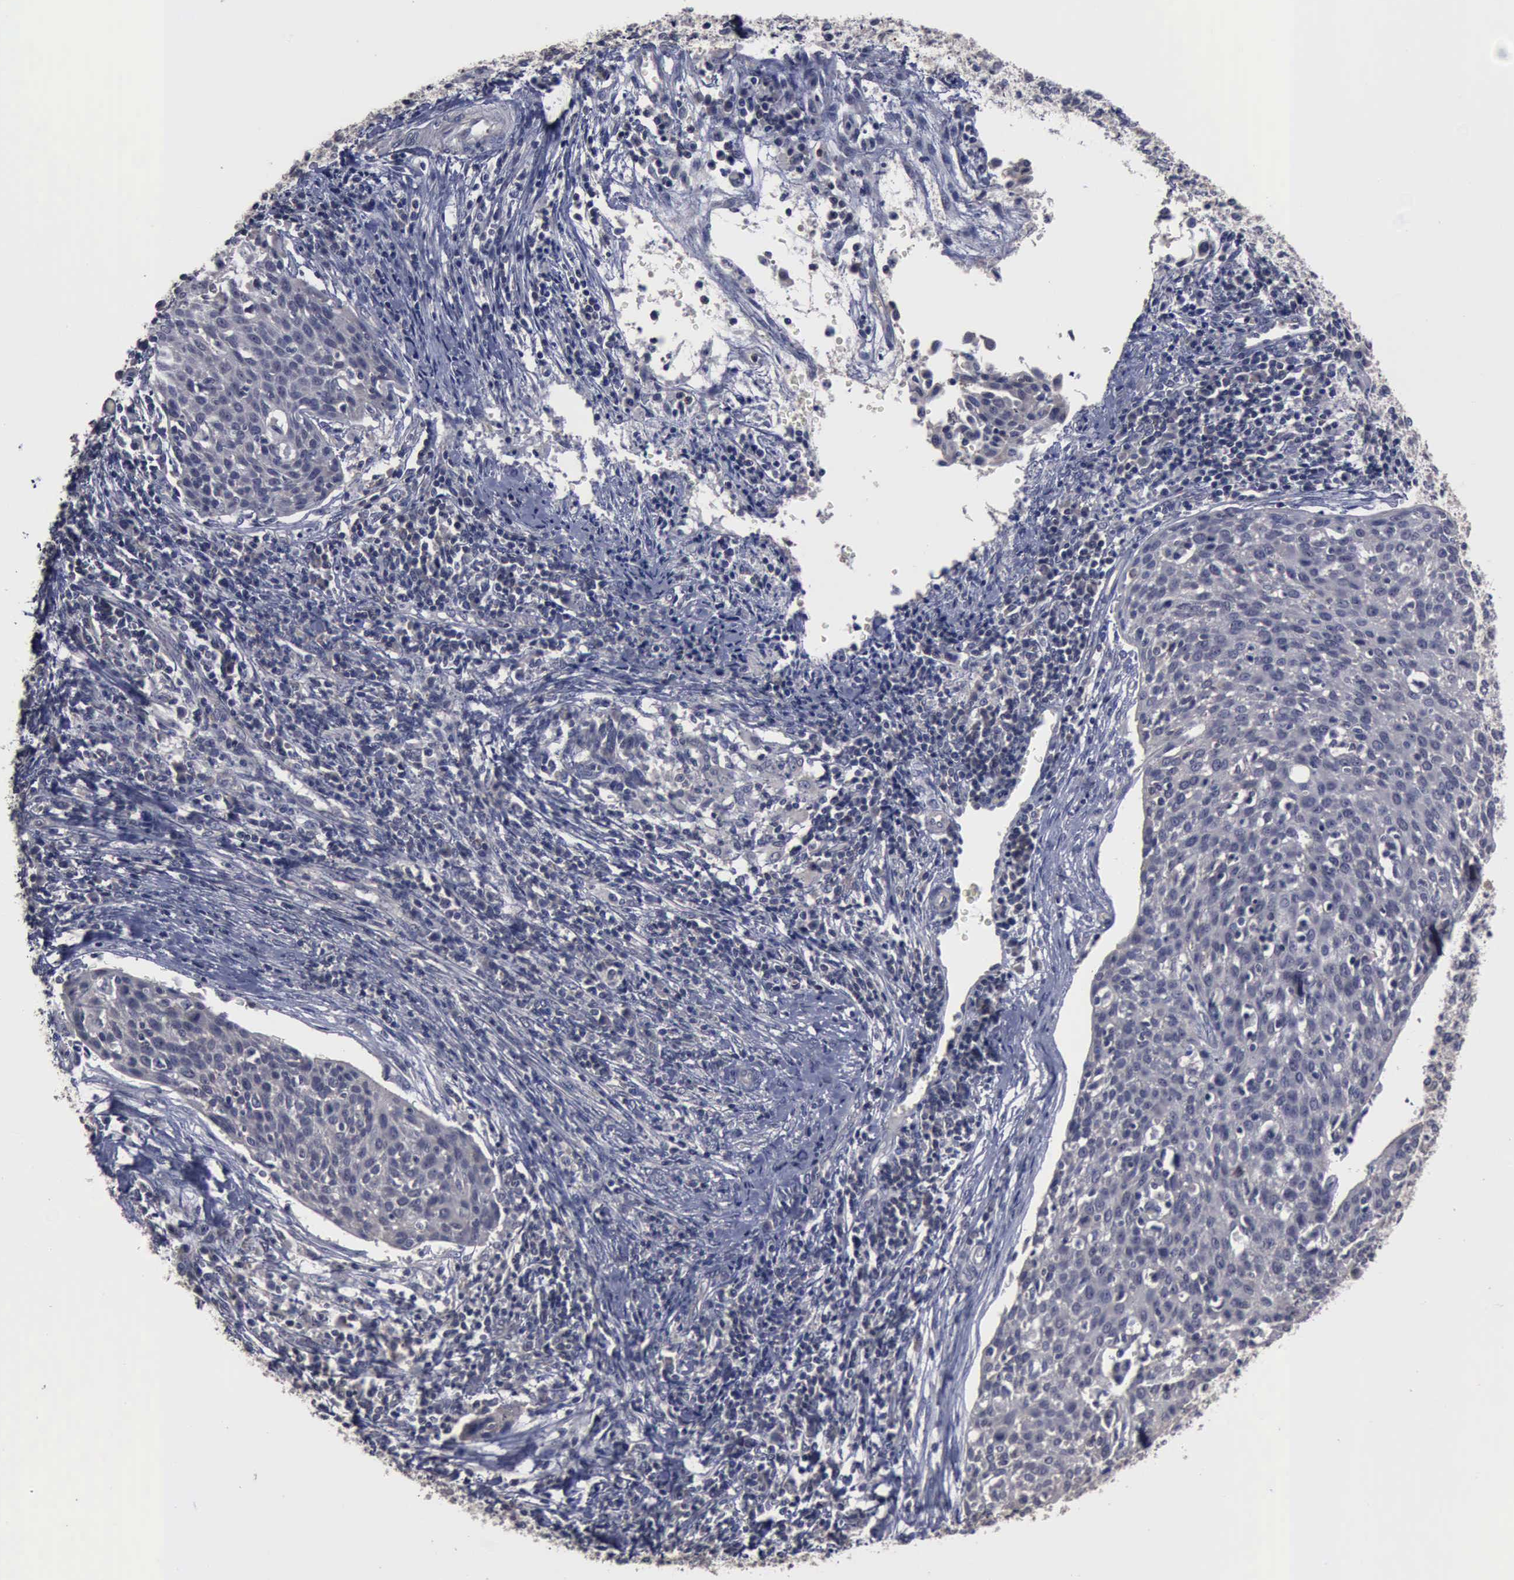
{"staining": {"intensity": "negative", "quantity": "none", "location": "none"}, "tissue": "cervical cancer", "cell_type": "Tumor cells", "image_type": "cancer", "snomed": [{"axis": "morphology", "description": "Squamous cell carcinoma, NOS"}, {"axis": "topography", "description": "Cervix"}], "caption": "The histopathology image reveals no significant expression in tumor cells of cervical cancer. (Stains: DAB (3,3'-diaminobenzidine) IHC with hematoxylin counter stain, Microscopy: brightfield microscopy at high magnification).", "gene": "CRKL", "patient": {"sex": "female", "age": 38}}